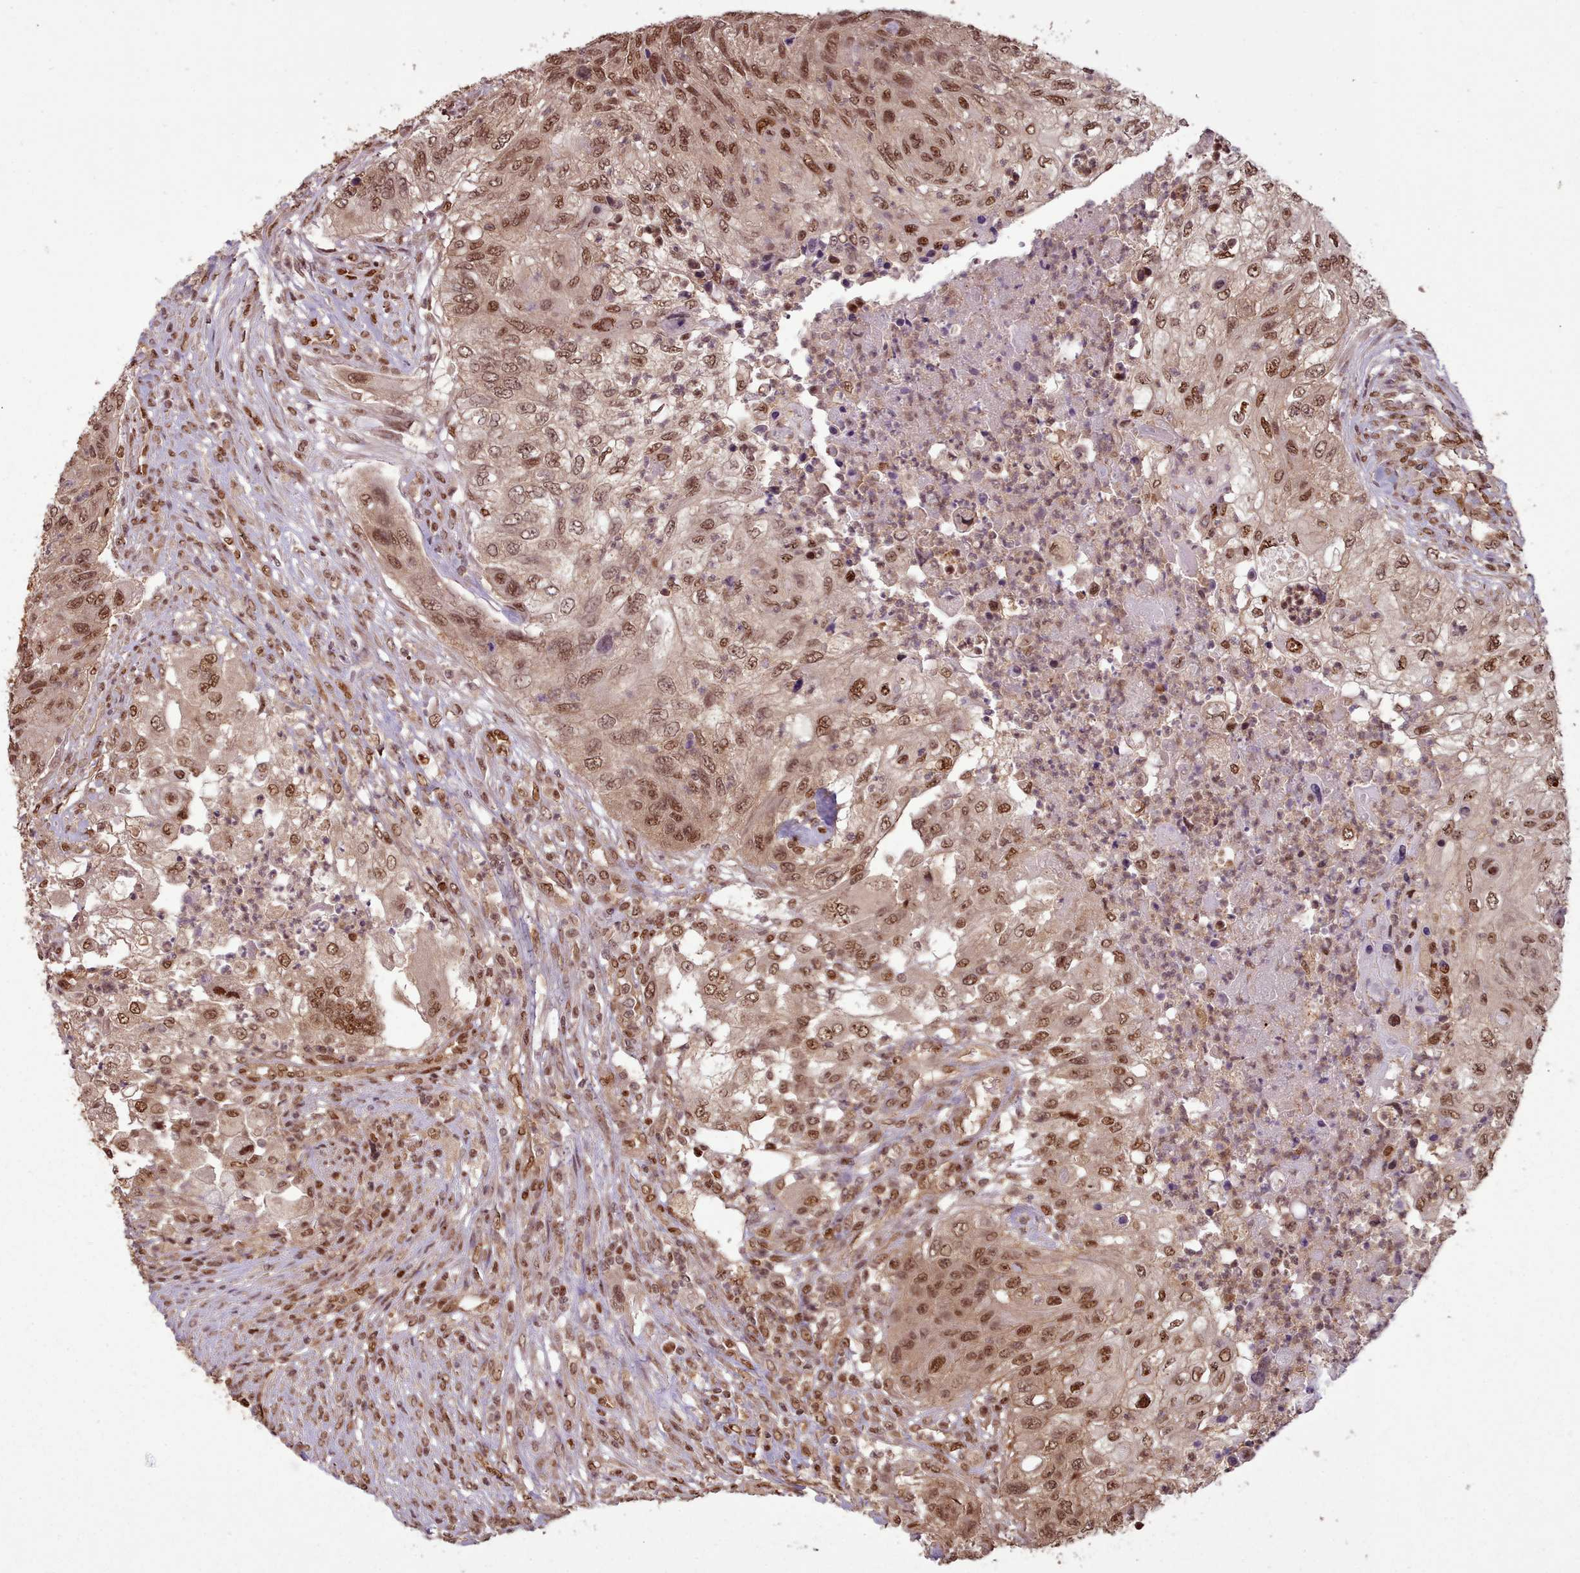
{"staining": {"intensity": "moderate", "quantity": ">75%", "location": "nuclear"}, "tissue": "urothelial cancer", "cell_type": "Tumor cells", "image_type": "cancer", "snomed": [{"axis": "morphology", "description": "Urothelial carcinoma, High grade"}, {"axis": "topography", "description": "Urinary bladder"}], "caption": "The photomicrograph demonstrates staining of urothelial cancer, revealing moderate nuclear protein staining (brown color) within tumor cells. (brown staining indicates protein expression, while blue staining denotes nuclei).", "gene": "RPS27A", "patient": {"sex": "female", "age": 60}}